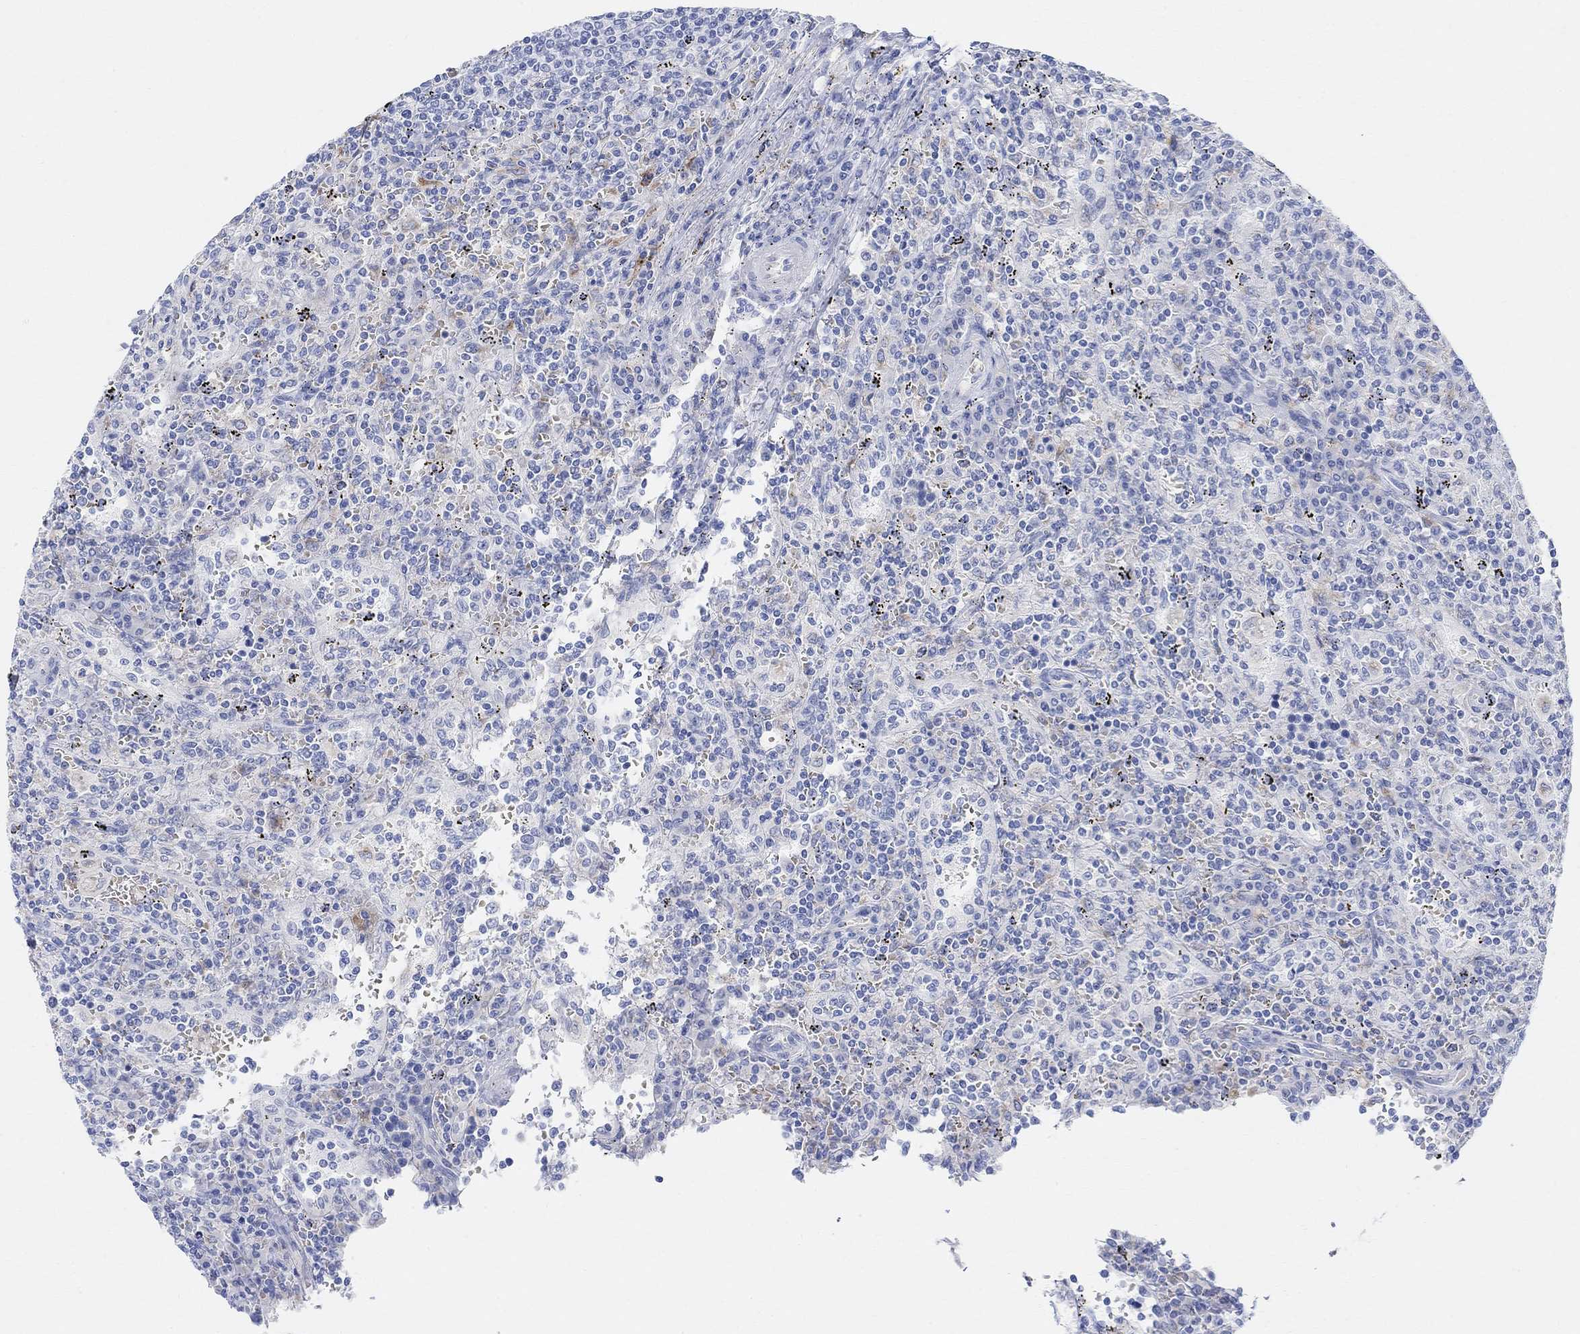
{"staining": {"intensity": "negative", "quantity": "none", "location": "none"}, "tissue": "lymphoma", "cell_type": "Tumor cells", "image_type": "cancer", "snomed": [{"axis": "morphology", "description": "Malignant lymphoma, non-Hodgkin's type, Low grade"}, {"axis": "topography", "description": "Spleen"}], "caption": "Malignant lymphoma, non-Hodgkin's type (low-grade) stained for a protein using immunohistochemistry shows no expression tumor cells.", "gene": "RETNLB", "patient": {"sex": "male", "age": 62}}